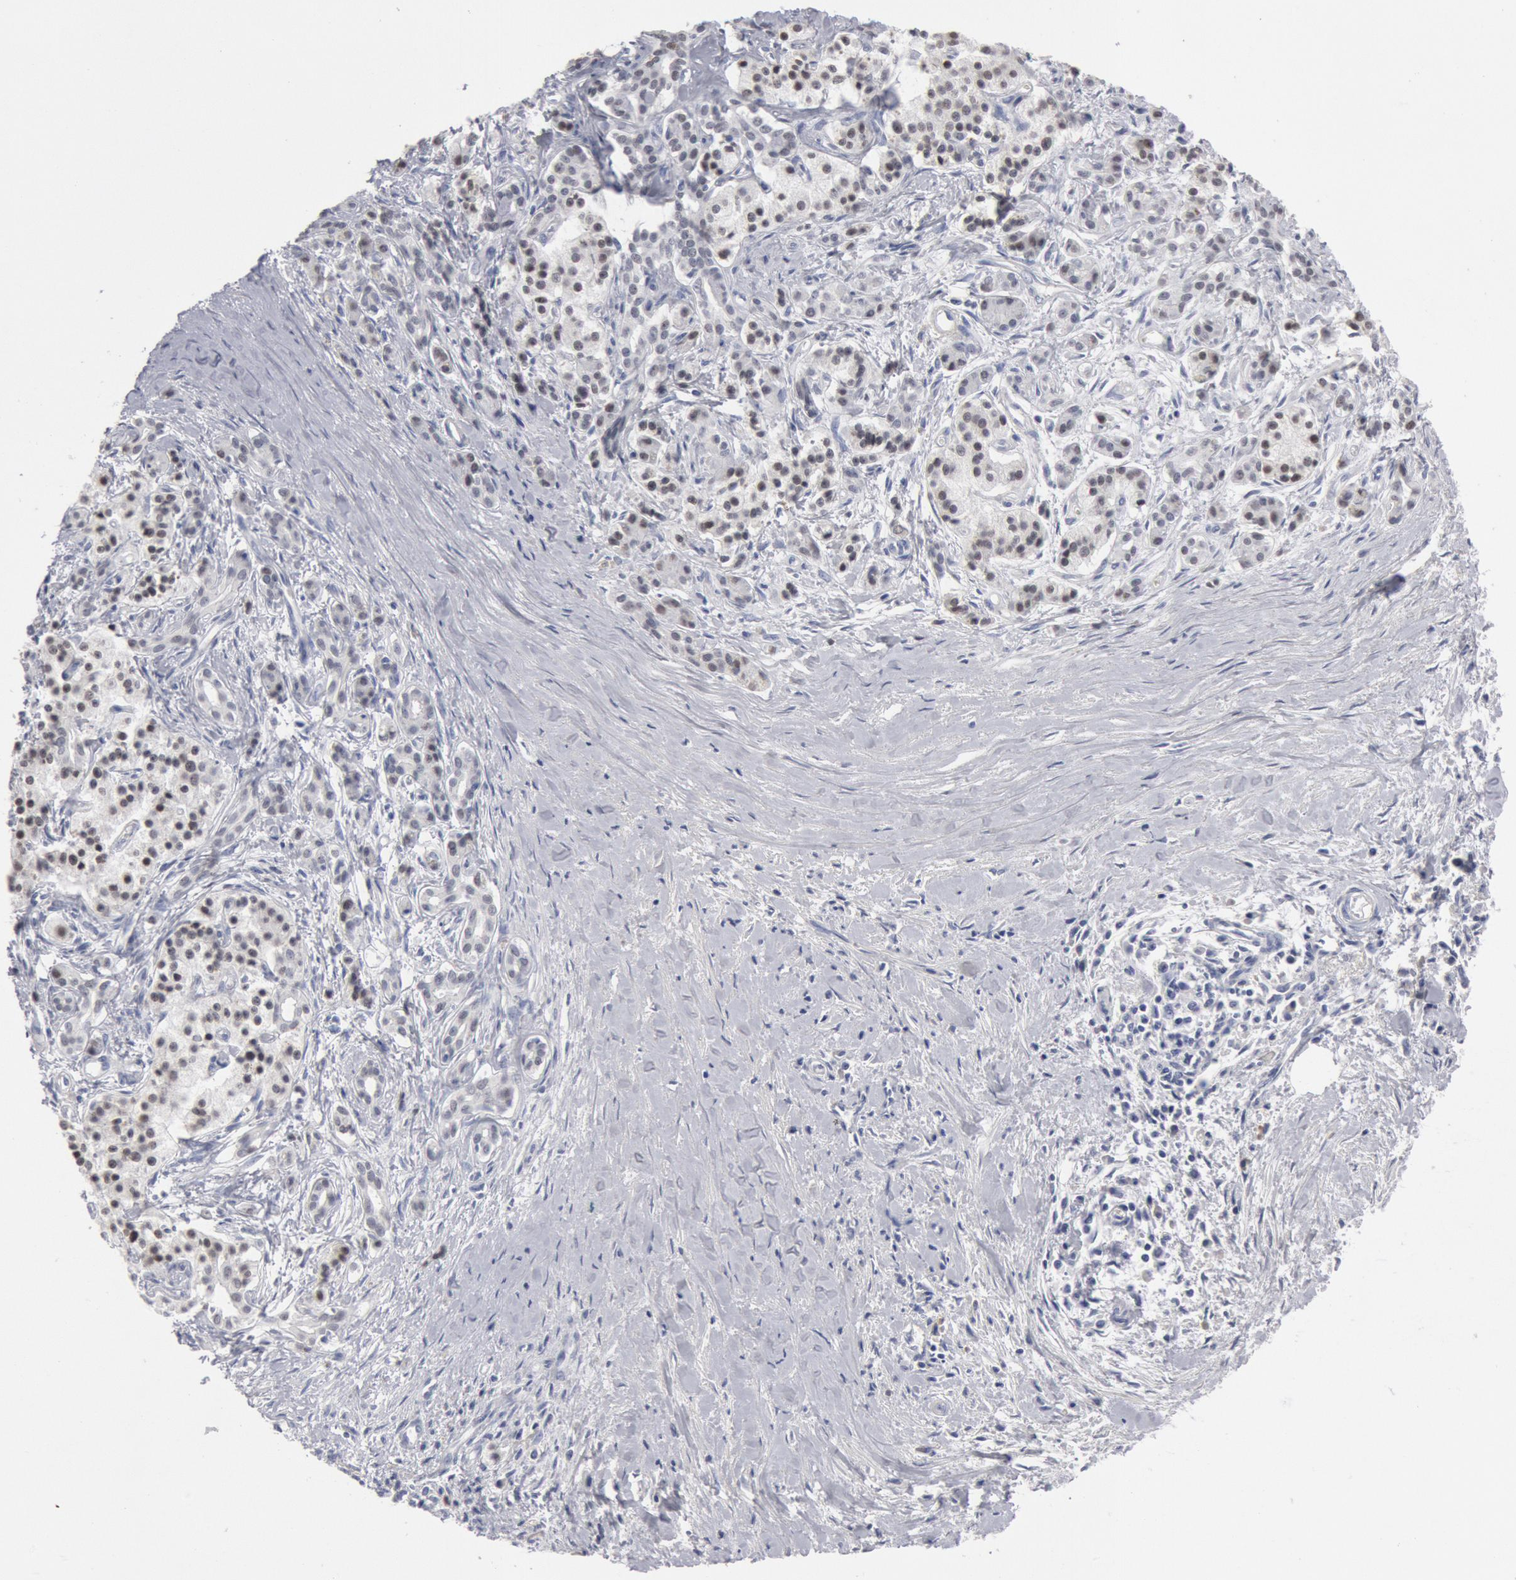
{"staining": {"intensity": "moderate", "quantity": "<25%", "location": "nuclear"}, "tissue": "pancreatic cancer", "cell_type": "Tumor cells", "image_type": "cancer", "snomed": [{"axis": "morphology", "description": "Adenocarcinoma, NOS"}, {"axis": "topography", "description": "Pancreas"}], "caption": "Human pancreatic adenocarcinoma stained for a protein (brown) demonstrates moderate nuclear positive staining in approximately <25% of tumor cells.", "gene": "FOXA2", "patient": {"sex": "male", "age": 59}}